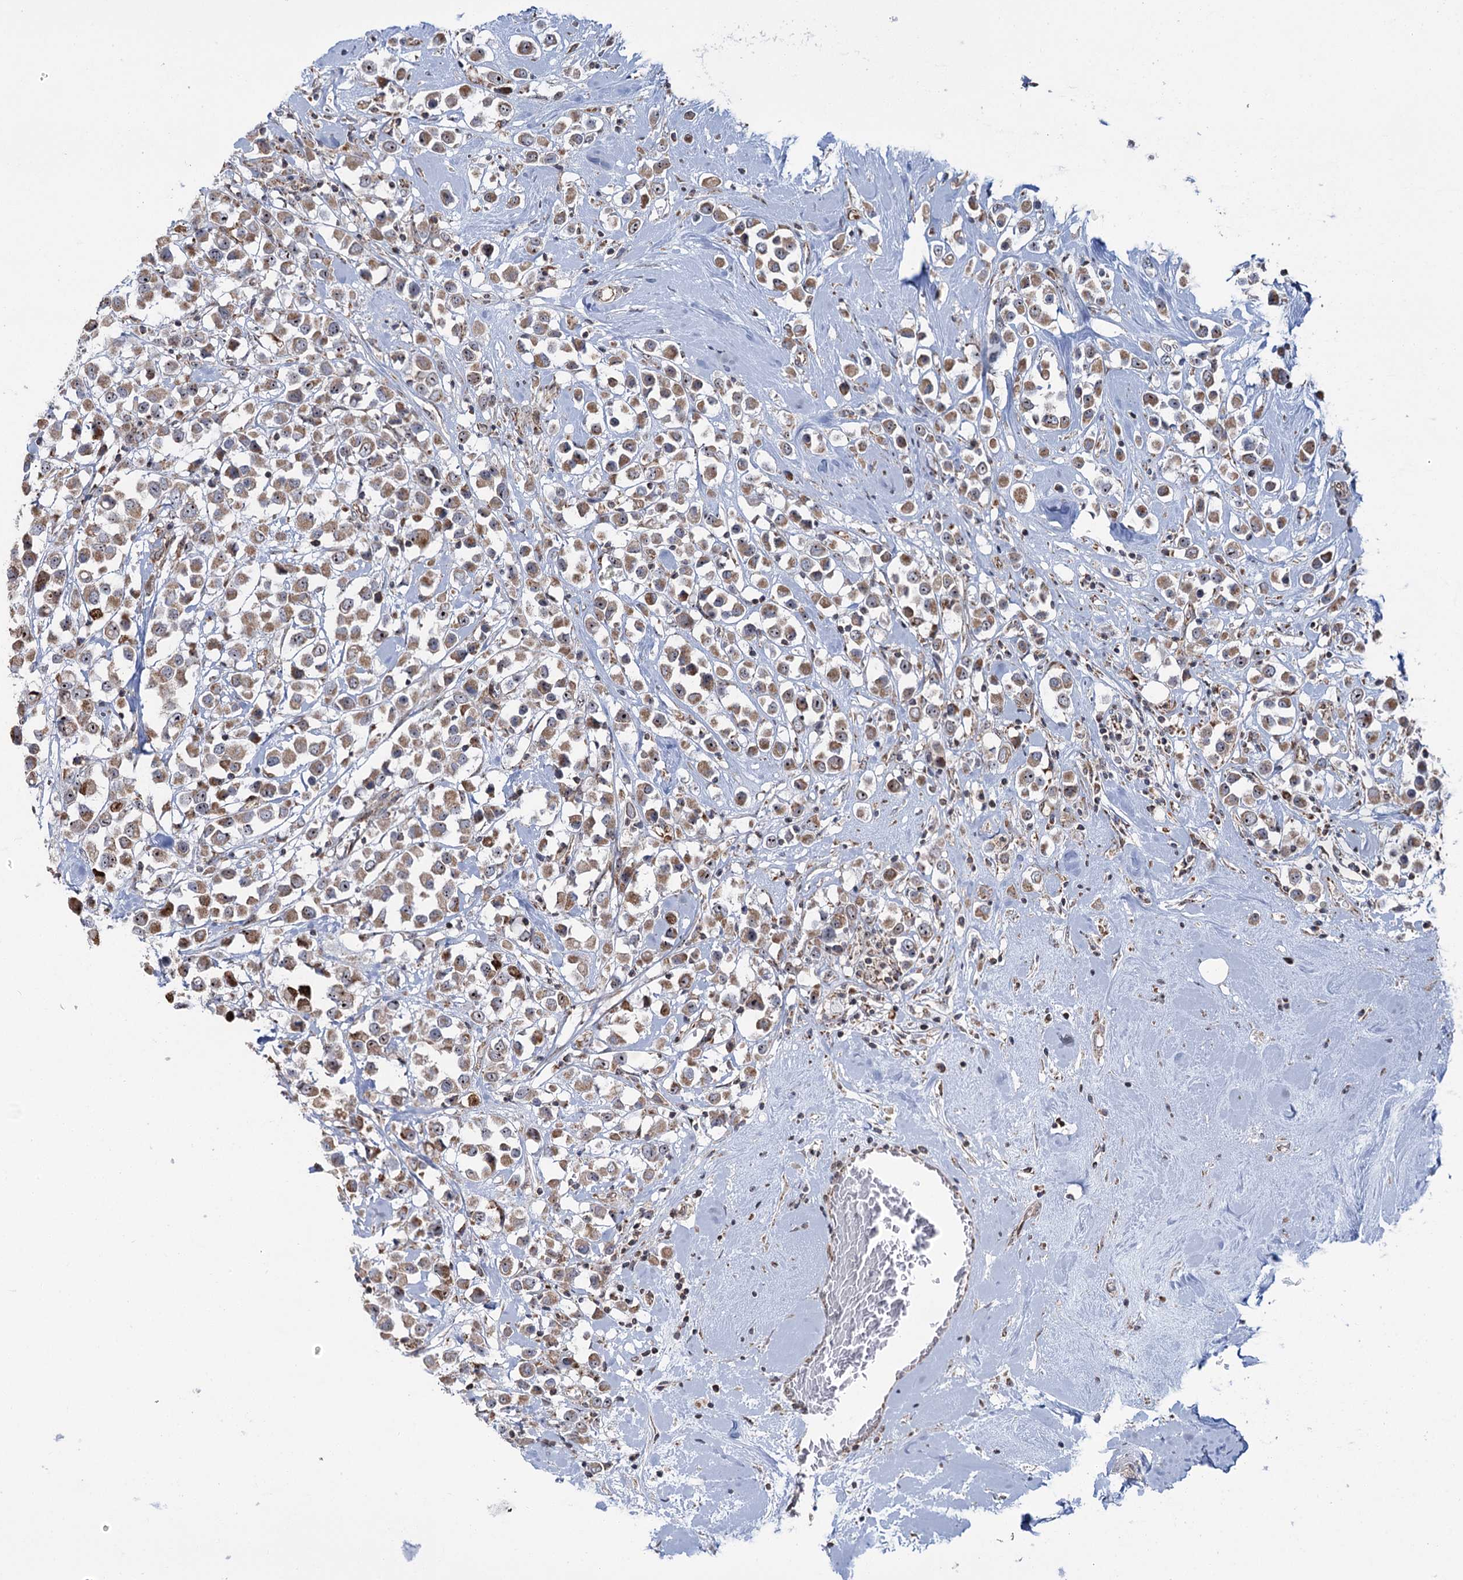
{"staining": {"intensity": "moderate", "quantity": ">75%", "location": "cytoplasmic/membranous,nuclear"}, "tissue": "breast cancer", "cell_type": "Tumor cells", "image_type": "cancer", "snomed": [{"axis": "morphology", "description": "Duct carcinoma"}, {"axis": "topography", "description": "Breast"}], "caption": "Breast infiltrating ductal carcinoma was stained to show a protein in brown. There is medium levels of moderate cytoplasmic/membranous and nuclear expression in approximately >75% of tumor cells.", "gene": "STEEP1", "patient": {"sex": "female", "age": 61}}